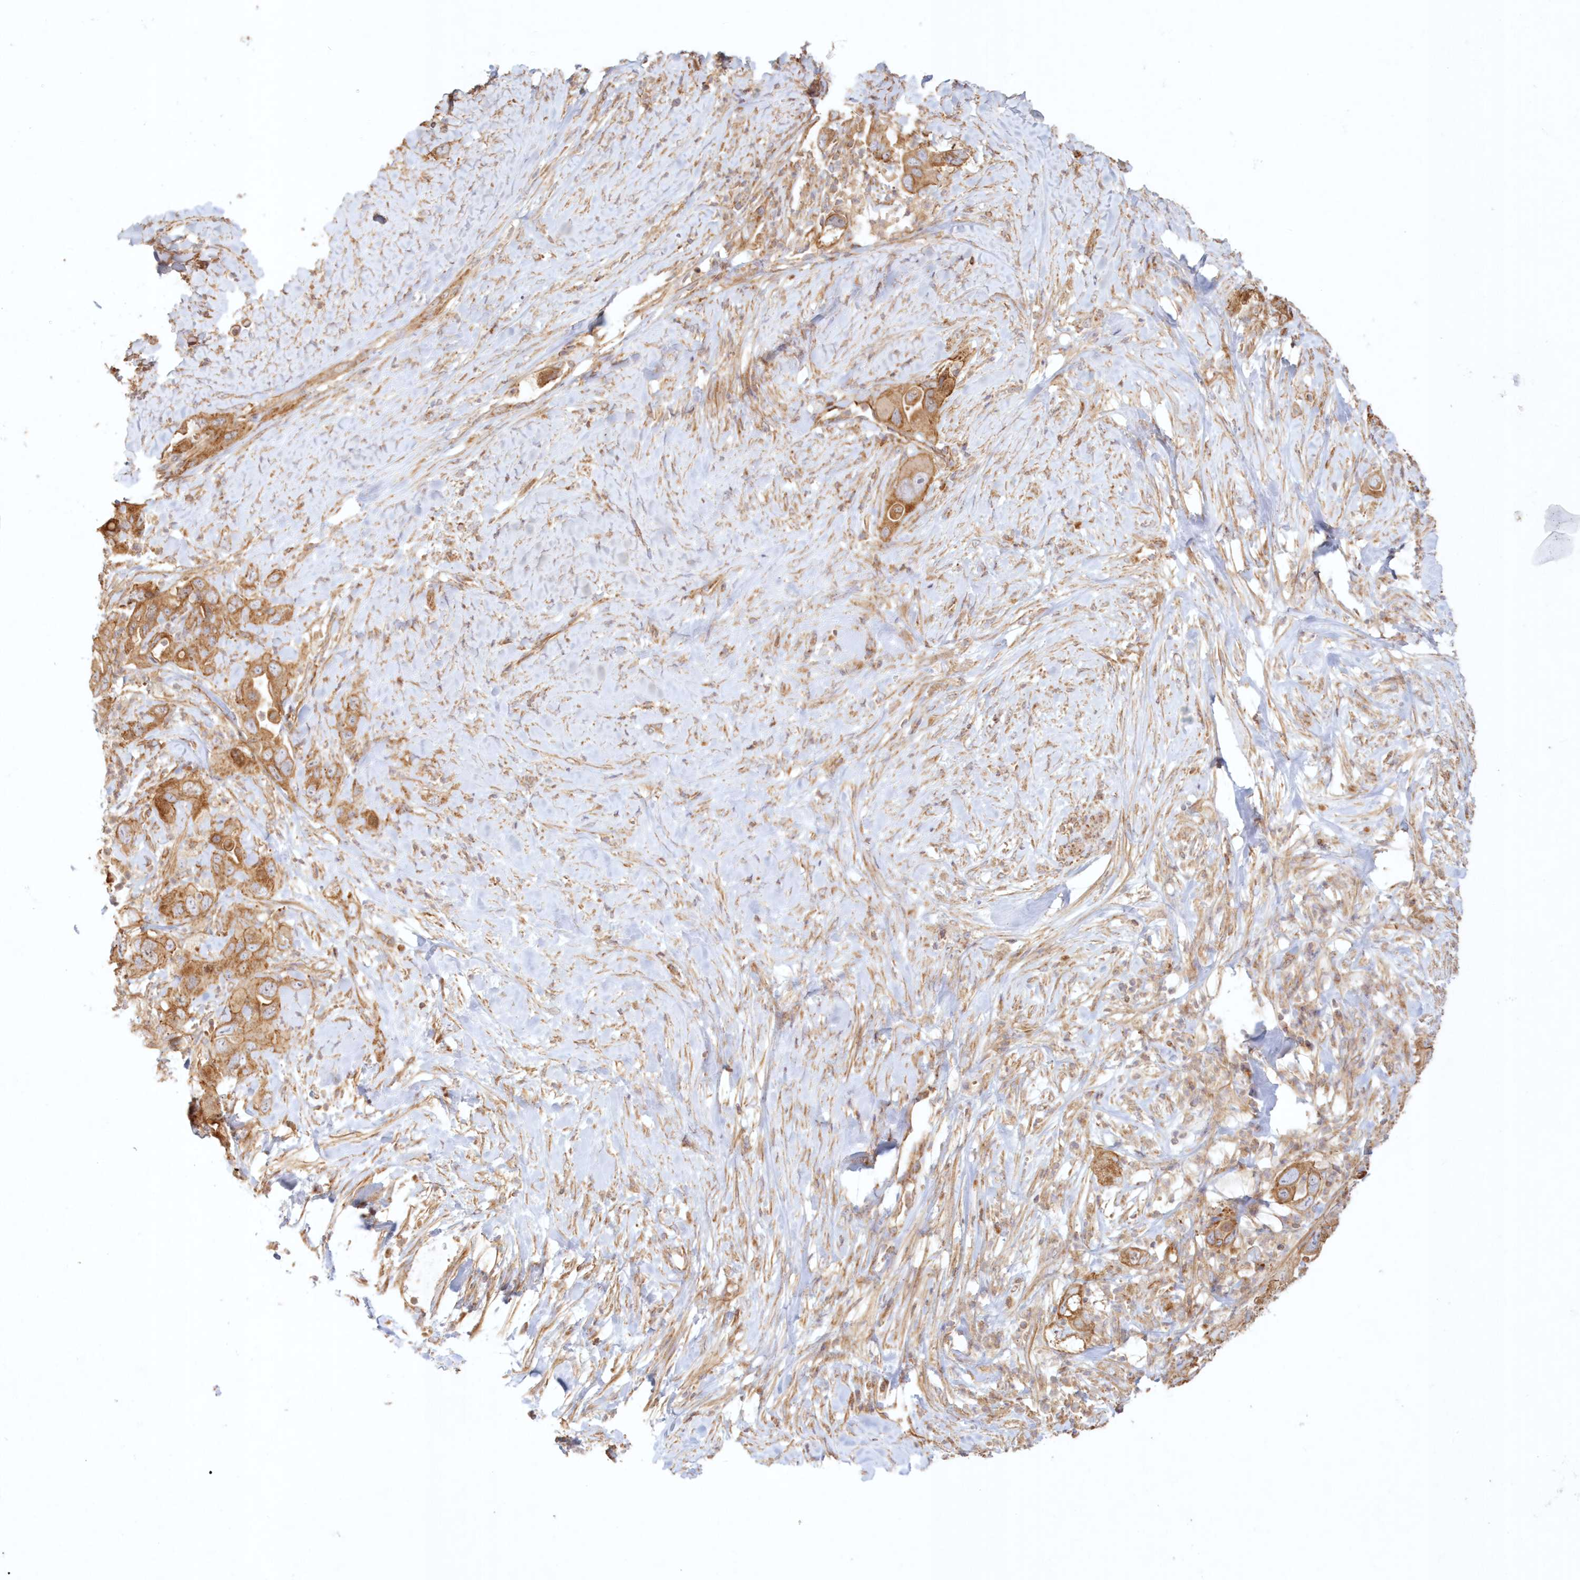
{"staining": {"intensity": "moderate", "quantity": ">75%", "location": "cytoplasmic/membranous"}, "tissue": "pancreatic cancer", "cell_type": "Tumor cells", "image_type": "cancer", "snomed": [{"axis": "morphology", "description": "Adenocarcinoma, NOS"}, {"axis": "topography", "description": "Pancreas"}], "caption": "Immunohistochemistry (IHC) of human adenocarcinoma (pancreatic) demonstrates medium levels of moderate cytoplasmic/membranous staining in approximately >75% of tumor cells.", "gene": "KIAA0232", "patient": {"sex": "female", "age": 71}}